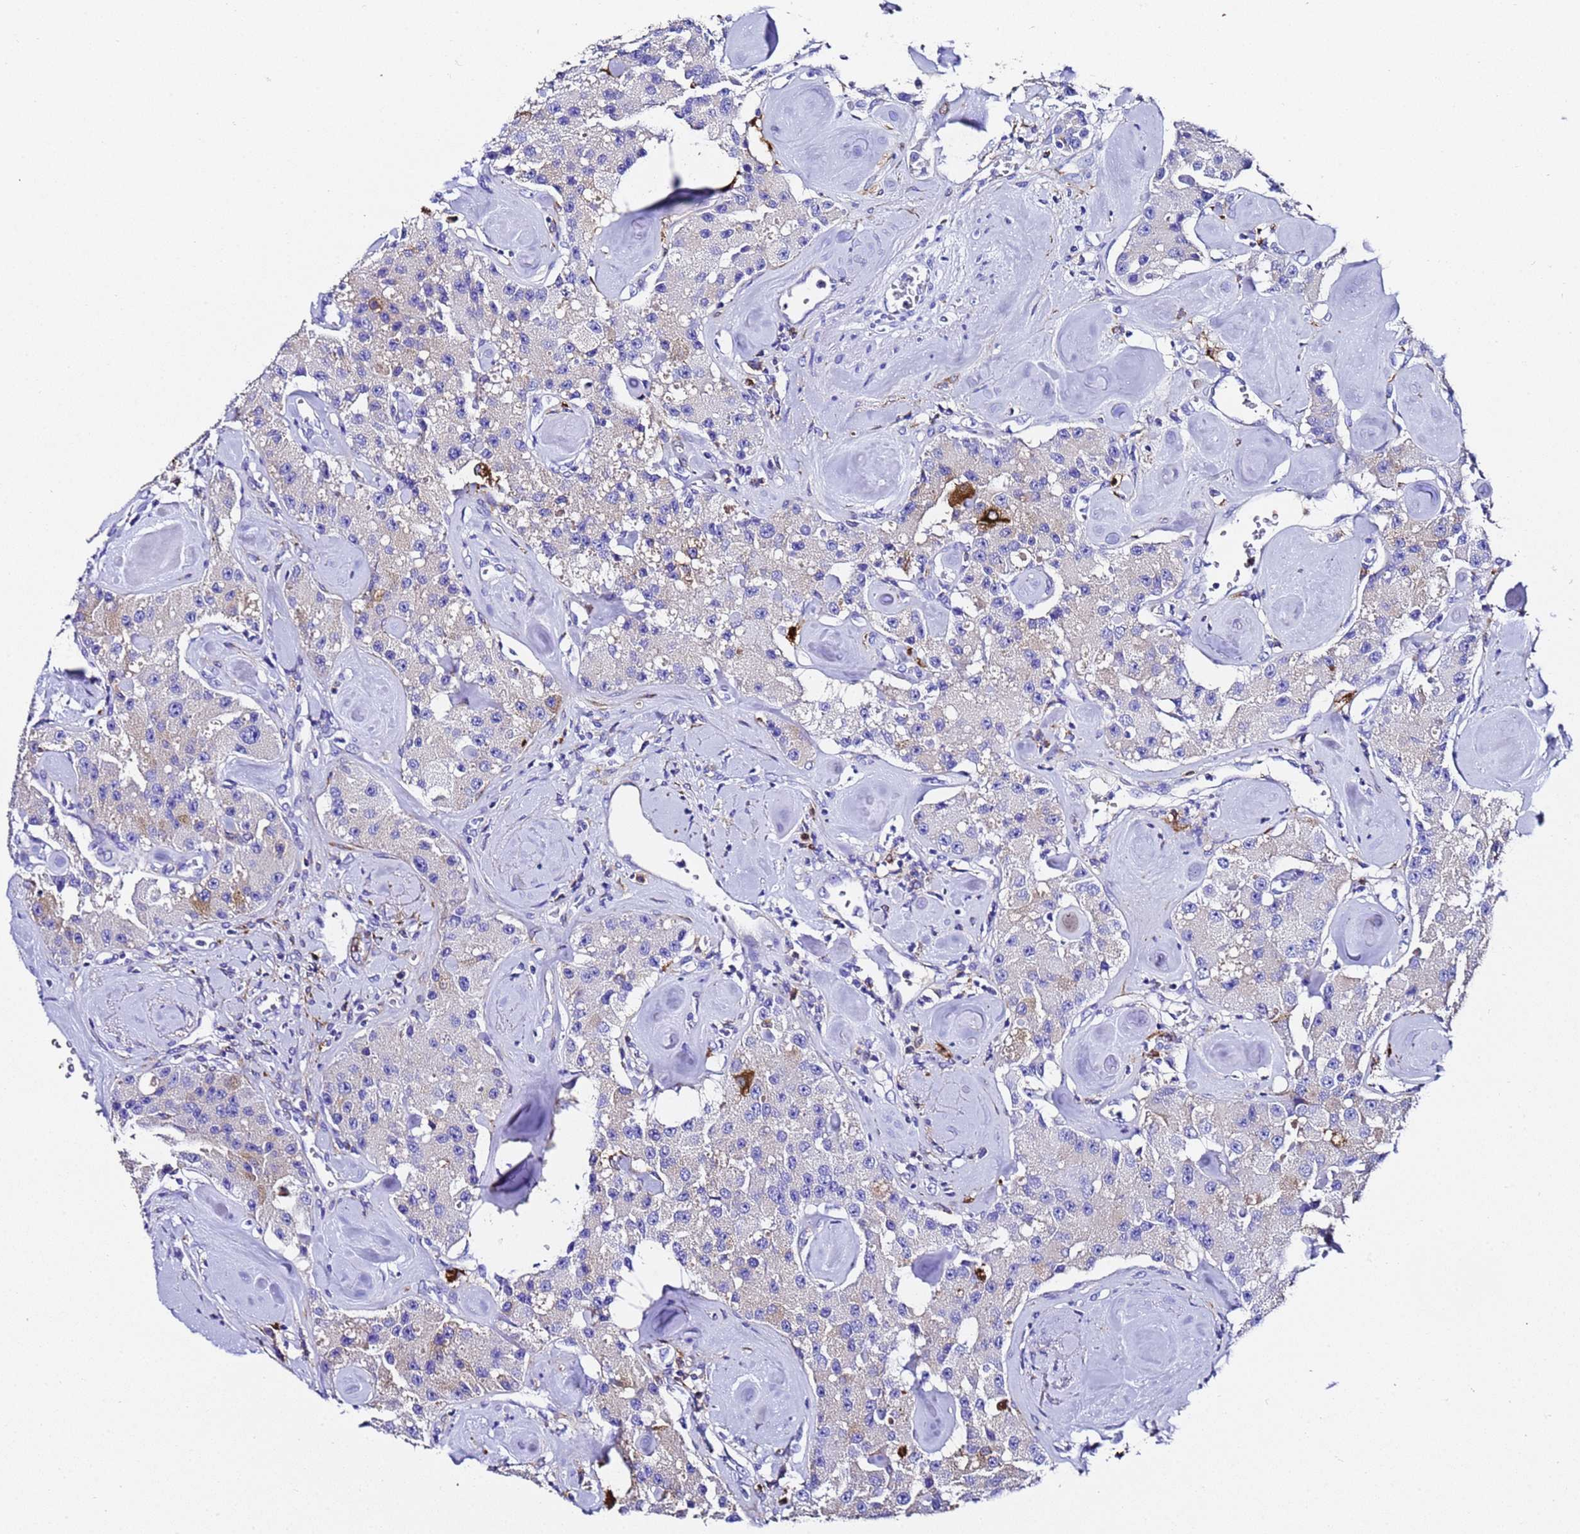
{"staining": {"intensity": "negative", "quantity": "none", "location": "none"}, "tissue": "carcinoid", "cell_type": "Tumor cells", "image_type": "cancer", "snomed": [{"axis": "morphology", "description": "Carcinoid, malignant, NOS"}, {"axis": "topography", "description": "Pancreas"}], "caption": "Immunohistochemical staining of human malignant carcinoid exhibits no significant expression in tumor cells.", "gene": "FTL", "patient": {"sex": "male", "age": 41}}